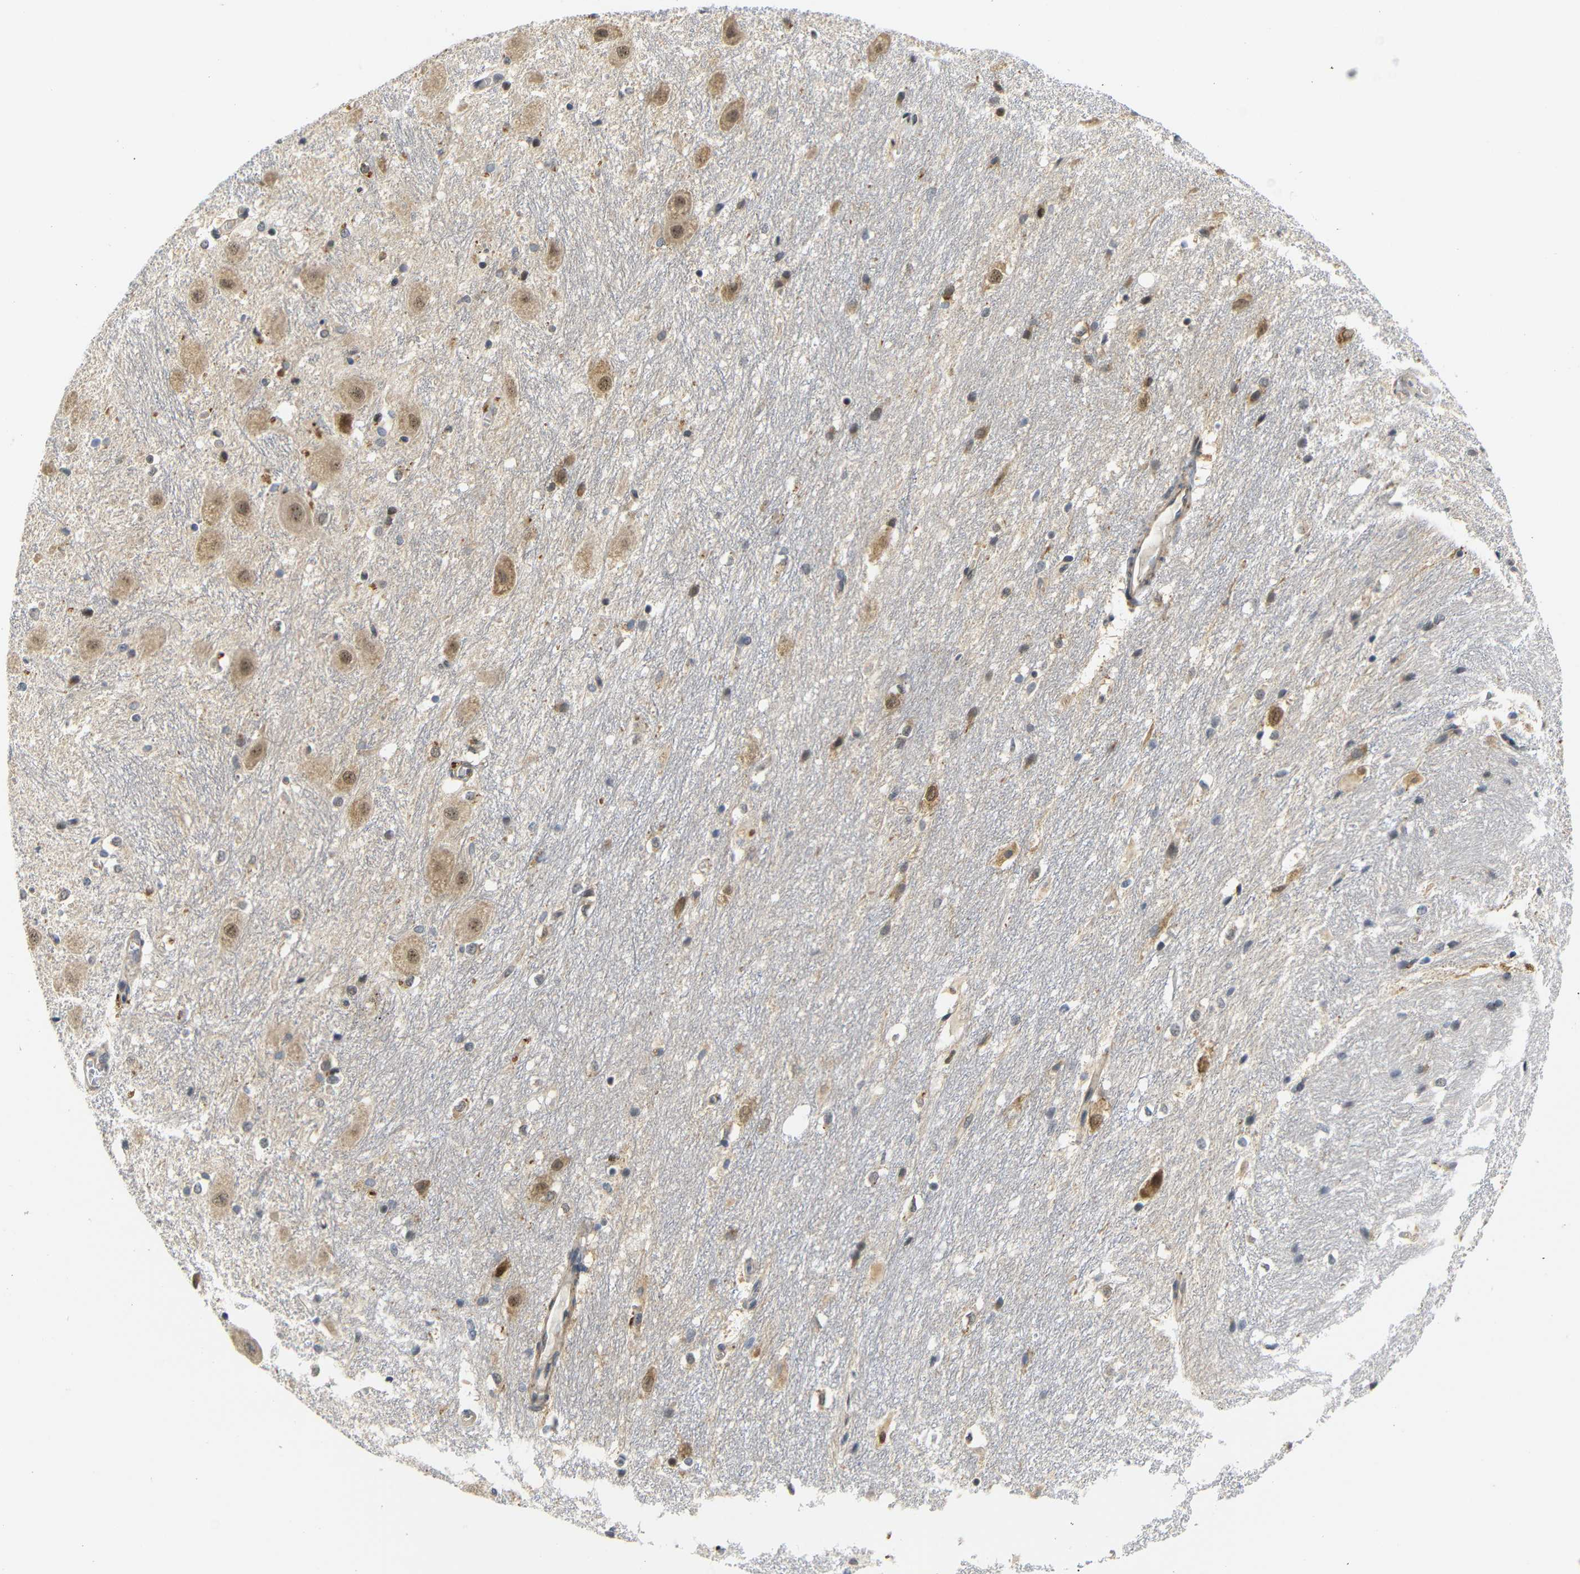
{"staining": {"intensity": "weak", "quantity": "25%-75%", "location": "cytoplasmic/membranous,nuclear"}, "tissue": "hippocampus", "cell_type": "Glial cells", "image_type": "normal", "snomed": [{"axis": "morphology", "description": "Normal tissue, NOS"}, {"axis": "topography", "description": "Hippocampus"}], "caption": "Normal hippocampus reveals weak cytoplasmic/membranous,nuclear expression in about 25%-75% of glial cells The protein is stained brown, and the nuclei are stained in blue (DAB (3,3'-diaminobenzidine) IHC with brightfield microscopy, high magnification)..", "gene": "GJA5", "patient": {"sex": "female", "age": 19}}